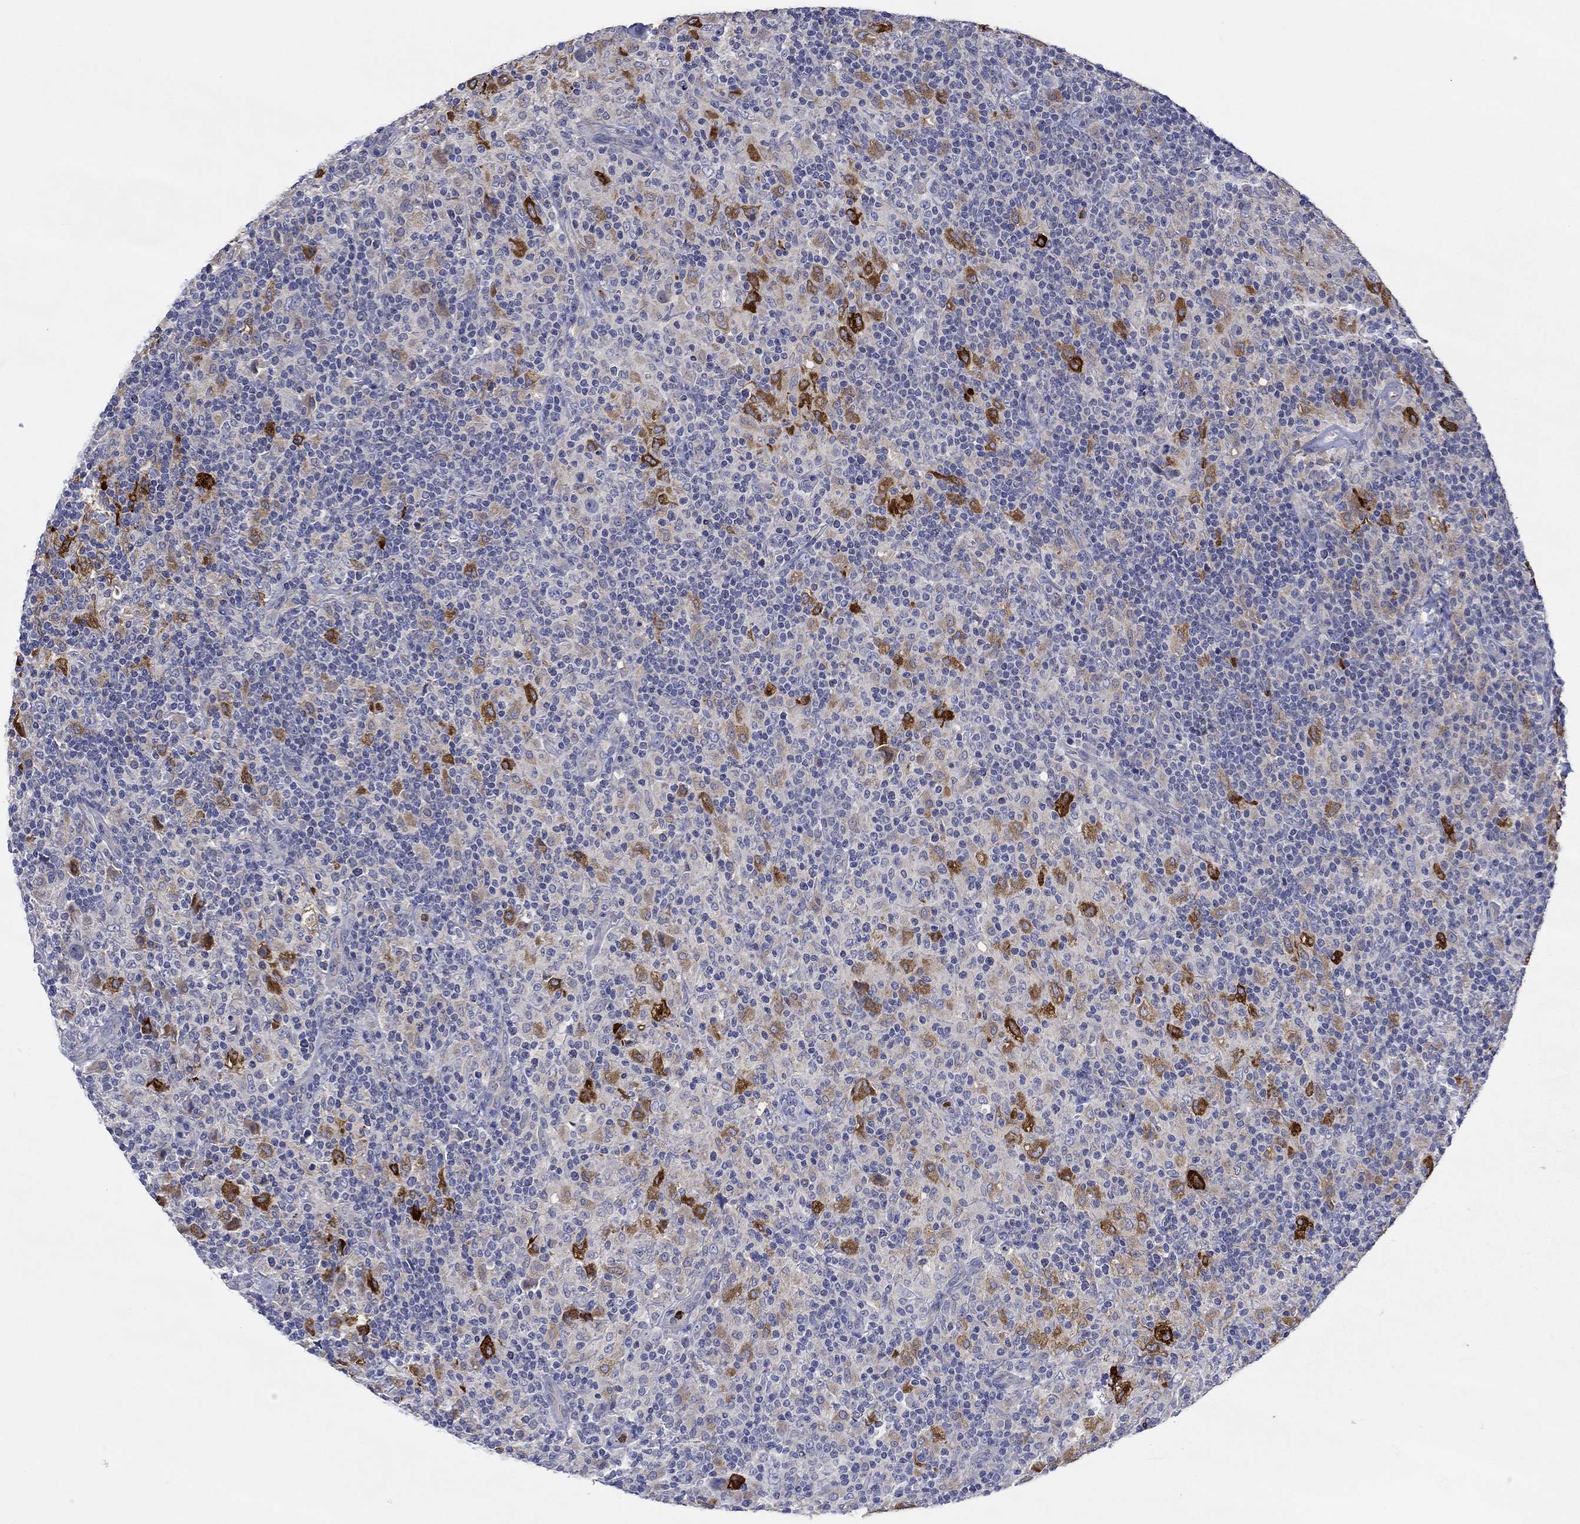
{"staining": {"intensity": "negative", "quantity": "none", "location": "none"}, "tissue": "lymphoma", "cell_type": "Tumor cells", "image_type": "cancer", "snomed": [{"axis": "morphology", "description": "Hodgkin's disease, NOS"}, {"axis": "topography", "description": "Lymph node"}], "caption": "The IHC image has no significant positivity in tumor cells of Hodgkin's disease tissue. (DAB (3,3'-diaminobenzidine) immunohistochemistry (IHC) visualized using brightfield microscopy, high magnification).", "gene": "CHIT1", "patient": {"sex": "male", "age": 70}}